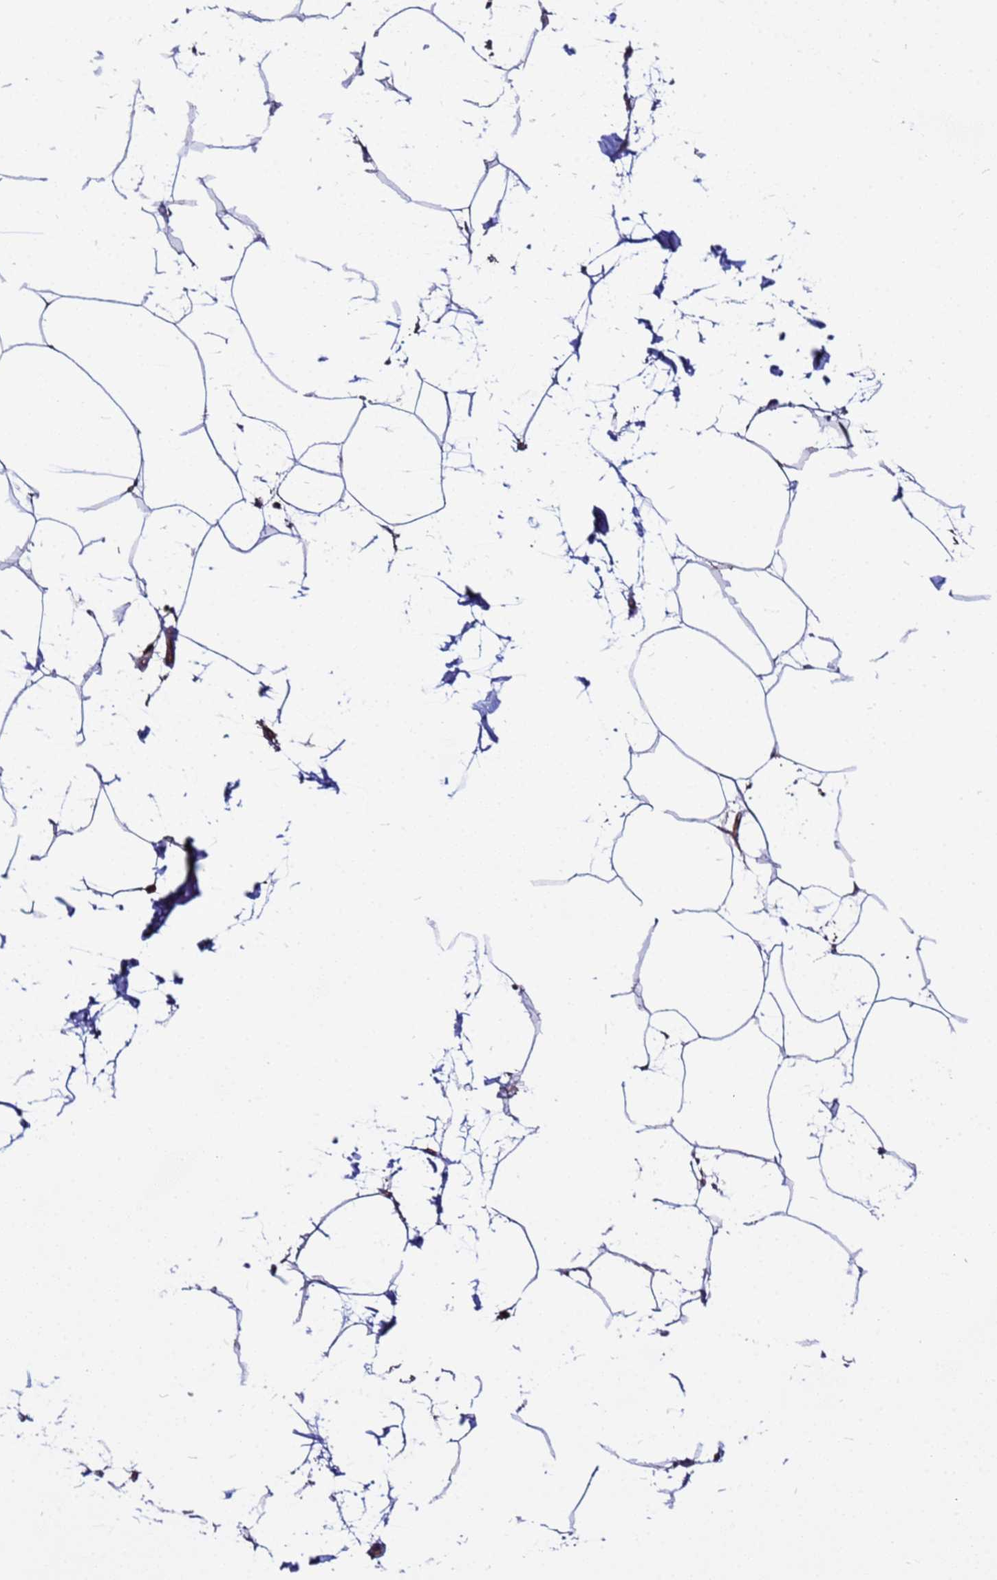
{"staining": {"intensity": "negative", "quantity": "none", "location": "none"}, "tissue": "adipose tissue", "cell_type": "Adipocytes", "image_type": "normal", "snomed": [{"axis": "morphology", "description": "Normal tissue, NOS"}, {"axis": "topography", "description": "Adipose tissue"}], "caption": "Protein analysis of unremarkable adipose tissue shows no significant positivity in adipocytes.", "gene": "STK38L", "patient": {"sex": "female", "age": 37}}